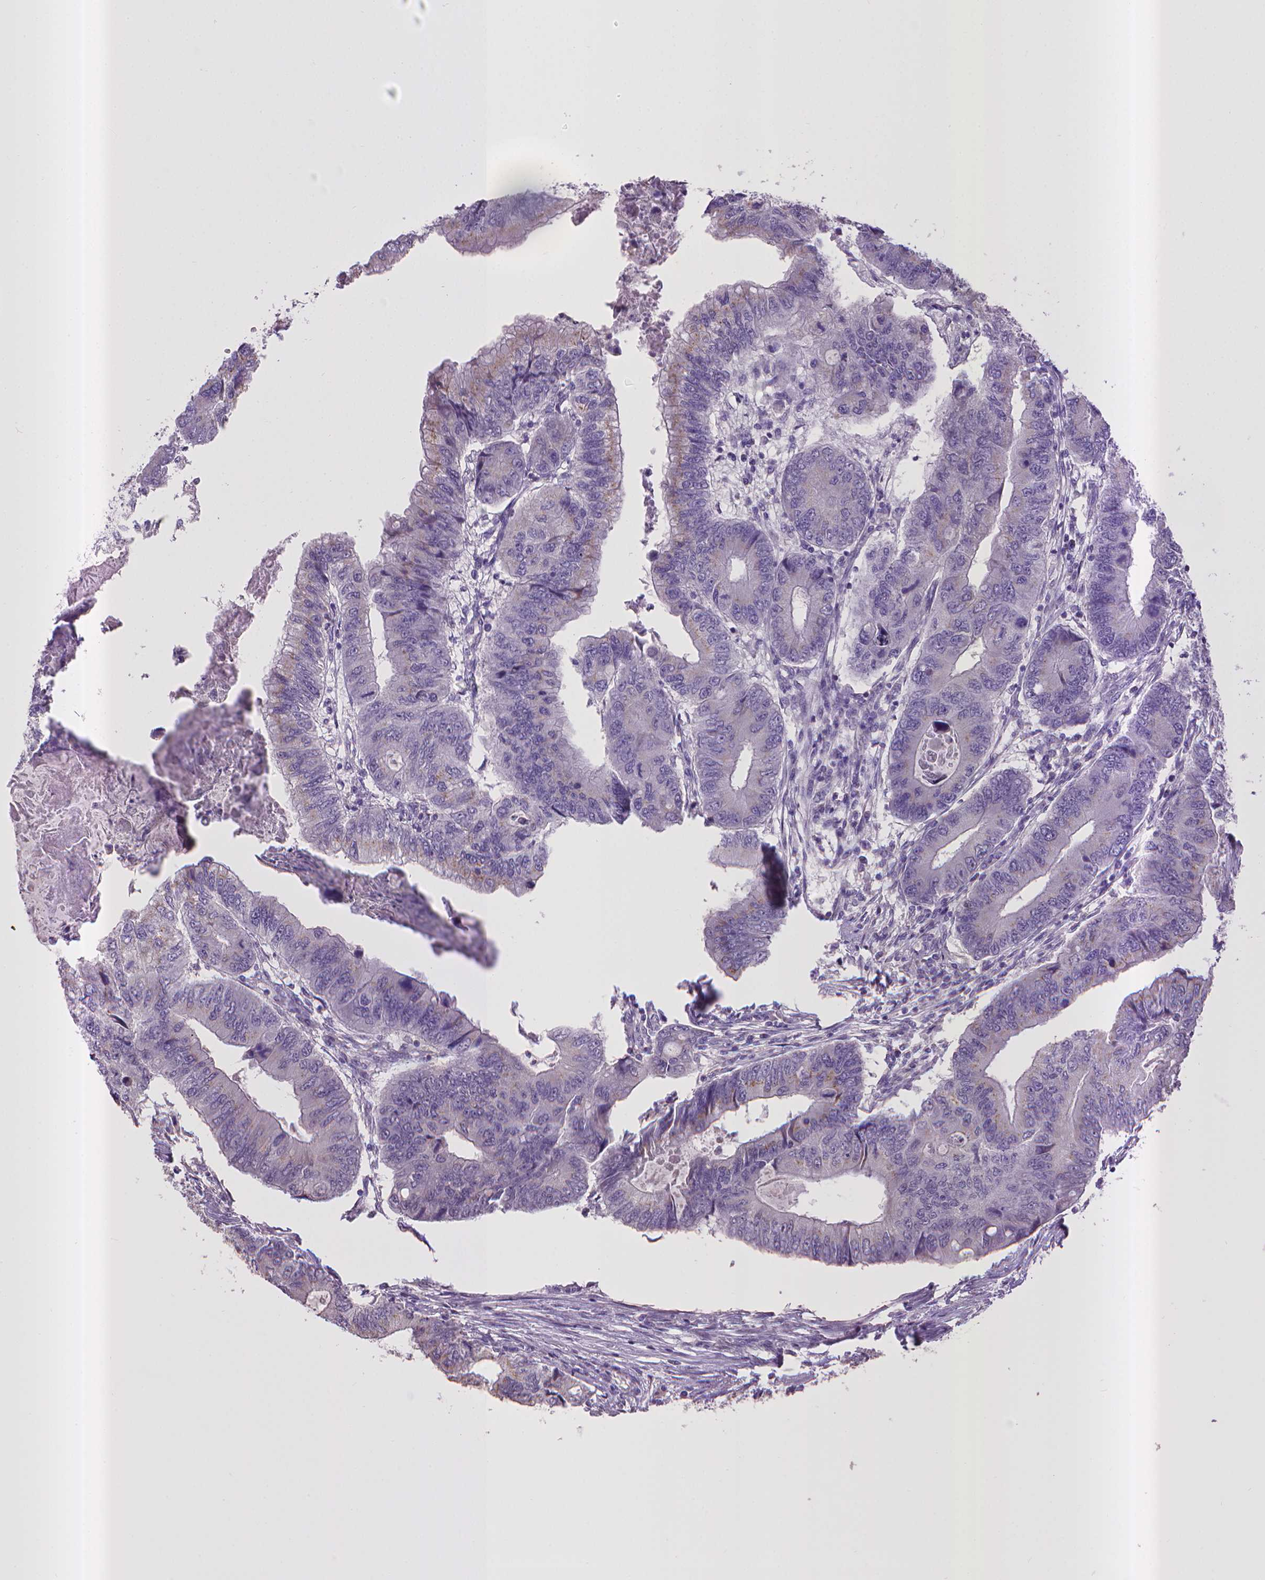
{"staining": {"intensity": "weak", "quantity": "<25%", "location": "cytoplasmic/membranous"}, "tissue": "colorectal cancer", "cell_type": "Tumor cells", "image_type": "cancer", "snomed": [{"axis": "morphology", "description": "Adenocarcinoma, NOS"}, {"axis": "topography", "description": "Colon"}], "caption": "This is an immunohistochemistry image of human colorectal adenocarcinoma. There is no staining in tumor cells.", "gene": "CPM", "patient": {"sex": "male", "age": 53}}